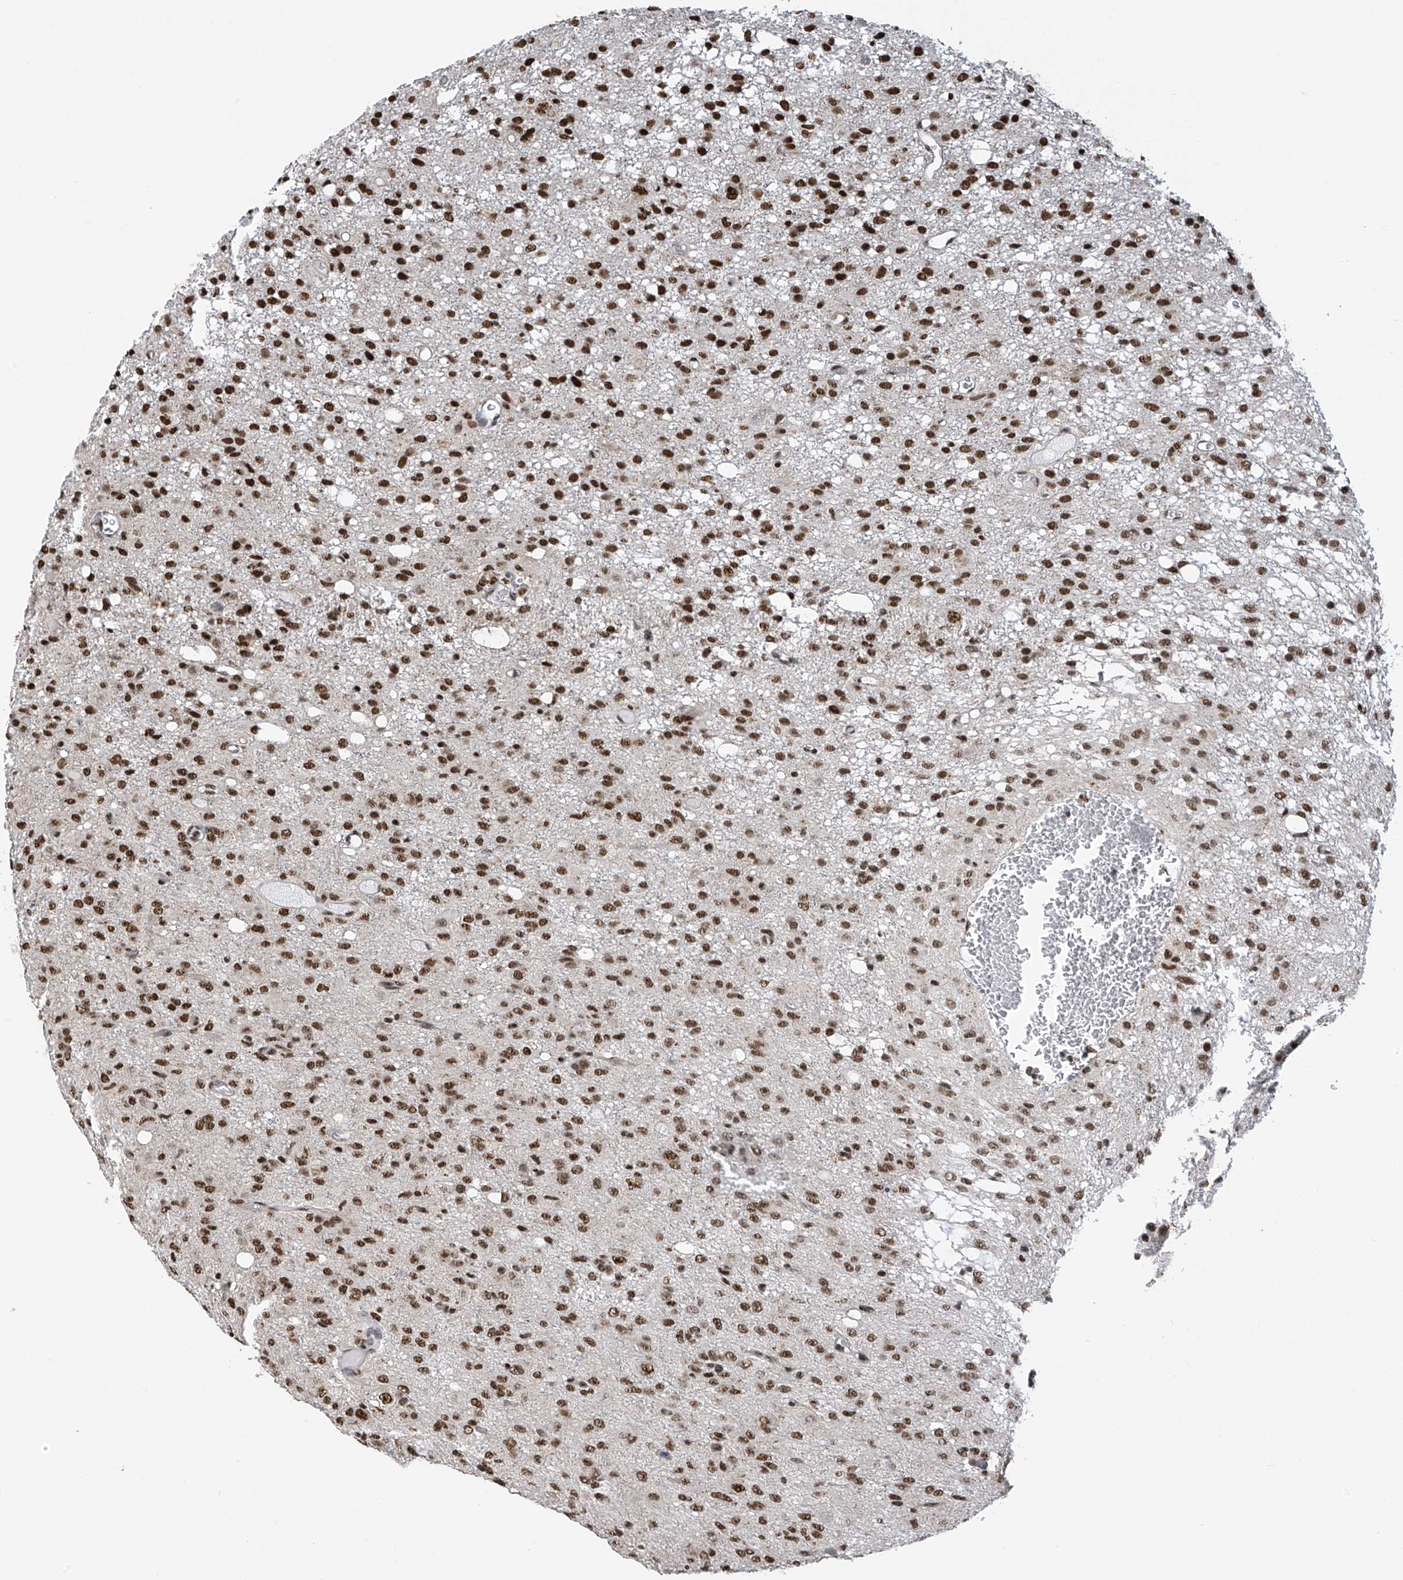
{"staining": {"intensity": "strong", "quantity": ">75%", "location": "nuclear"}, "tissue": "glioma", "cell_type": "Tumor cells", "image_type": "cancer", "snomed": [{"axis": "morphology", "description": "Glioma, malignant, High grade"}, {"axis": "topography", "description": "Brain"}], "caption": "Immunohistochemical staining of malignant glioma (high-grade) shows high levels of strong nuclear expression in approximately >75% of tumor cells.", "gene": "APLF", "patient": {"sex": "female", "age": 59}}